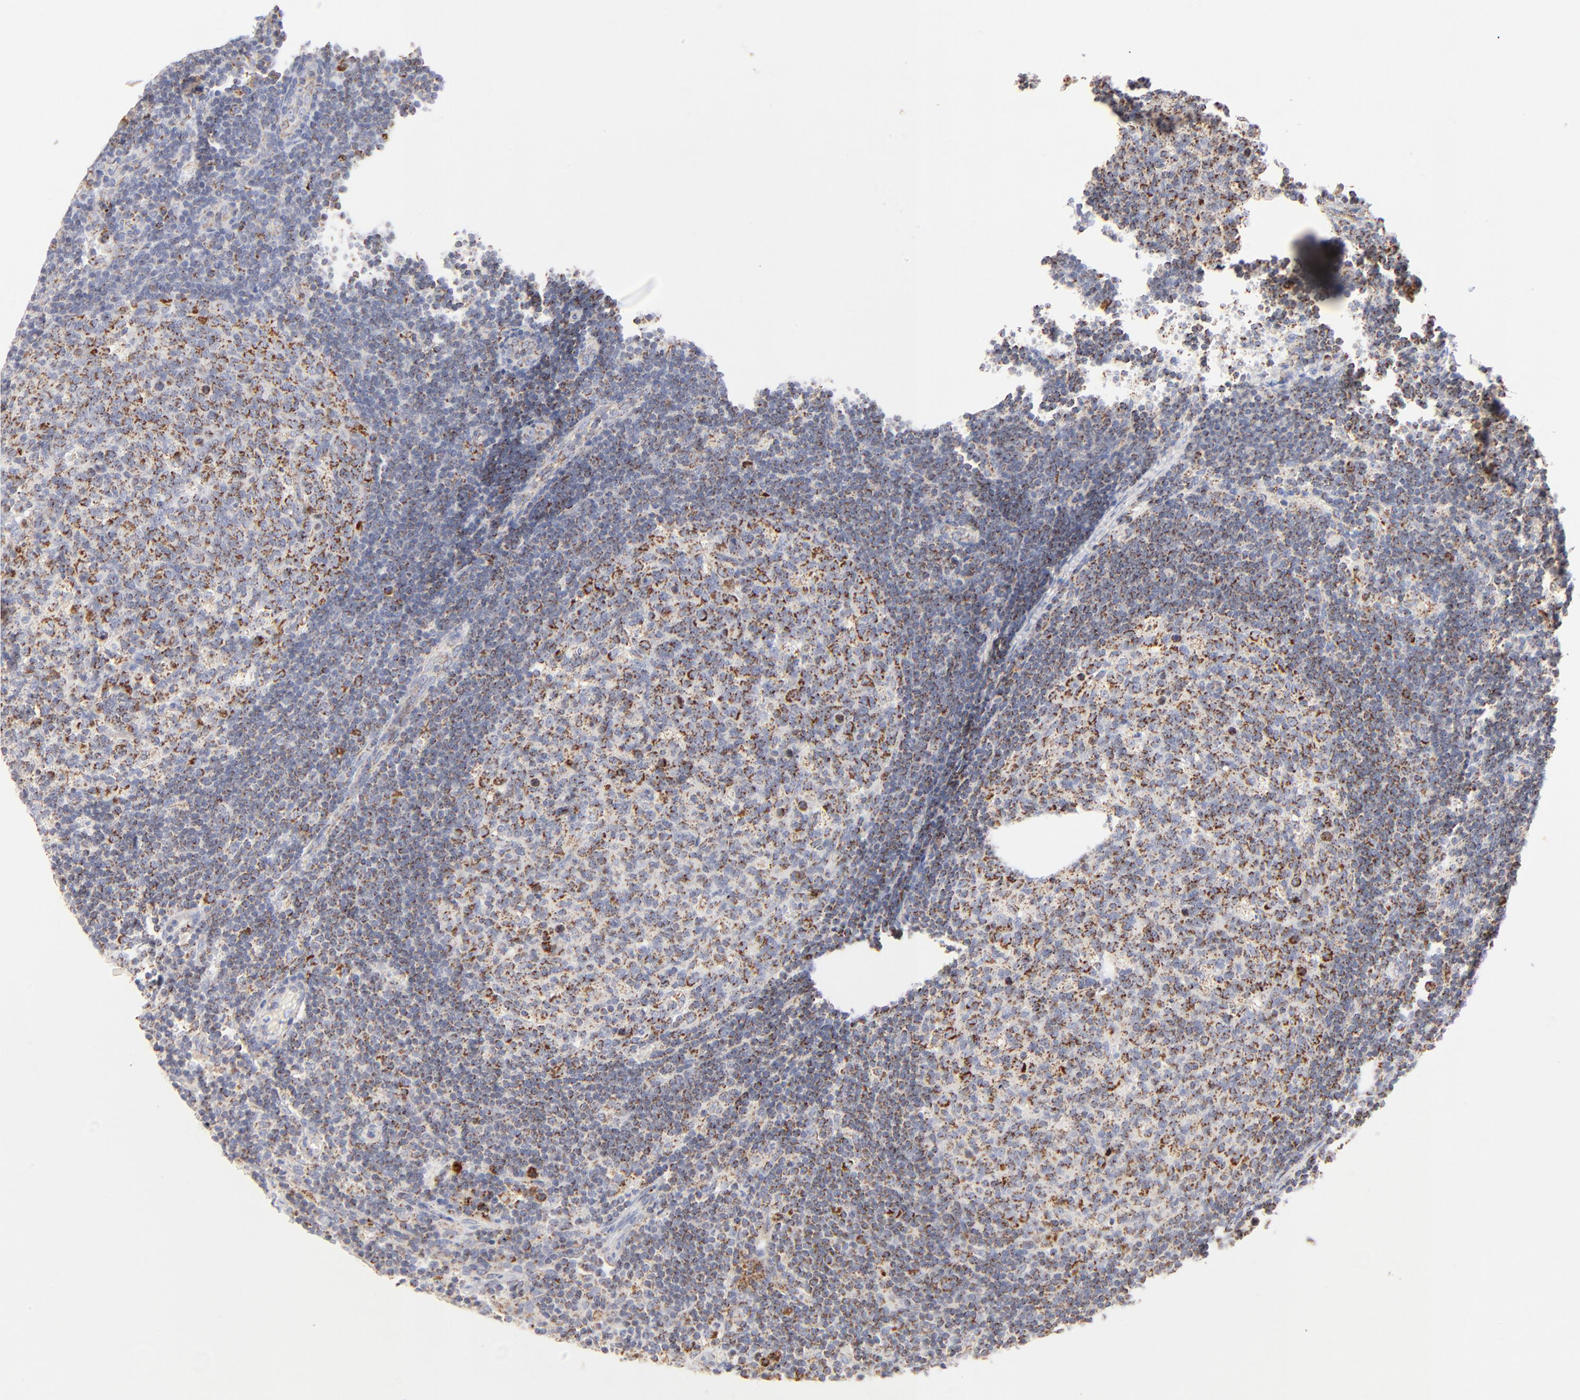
{"staining": {"intensity": "moderate", "quantity": ">75%", "location": "cytoplasmic/membranous"}, "tissue": "lymph node", "cell_type": "Germinal center cells", "image_type": "normal", "snomed": [{"axis": "morphology", "description": "Normal tissue, NOS"}, {"axis": "morphology", "description": "Squamous cell carcinoma, metastatic, NOS"}, {"axis": "topography", "description": "Lymph node"}], "caption": "This image demonstrates IHC staining of benign lymph node, with medium moderate cytoplasmic/membranous expression in approximately >75% of germinal center cells.", "gene": "DLAT", "patient": {"sex": "female", "age": 53}}